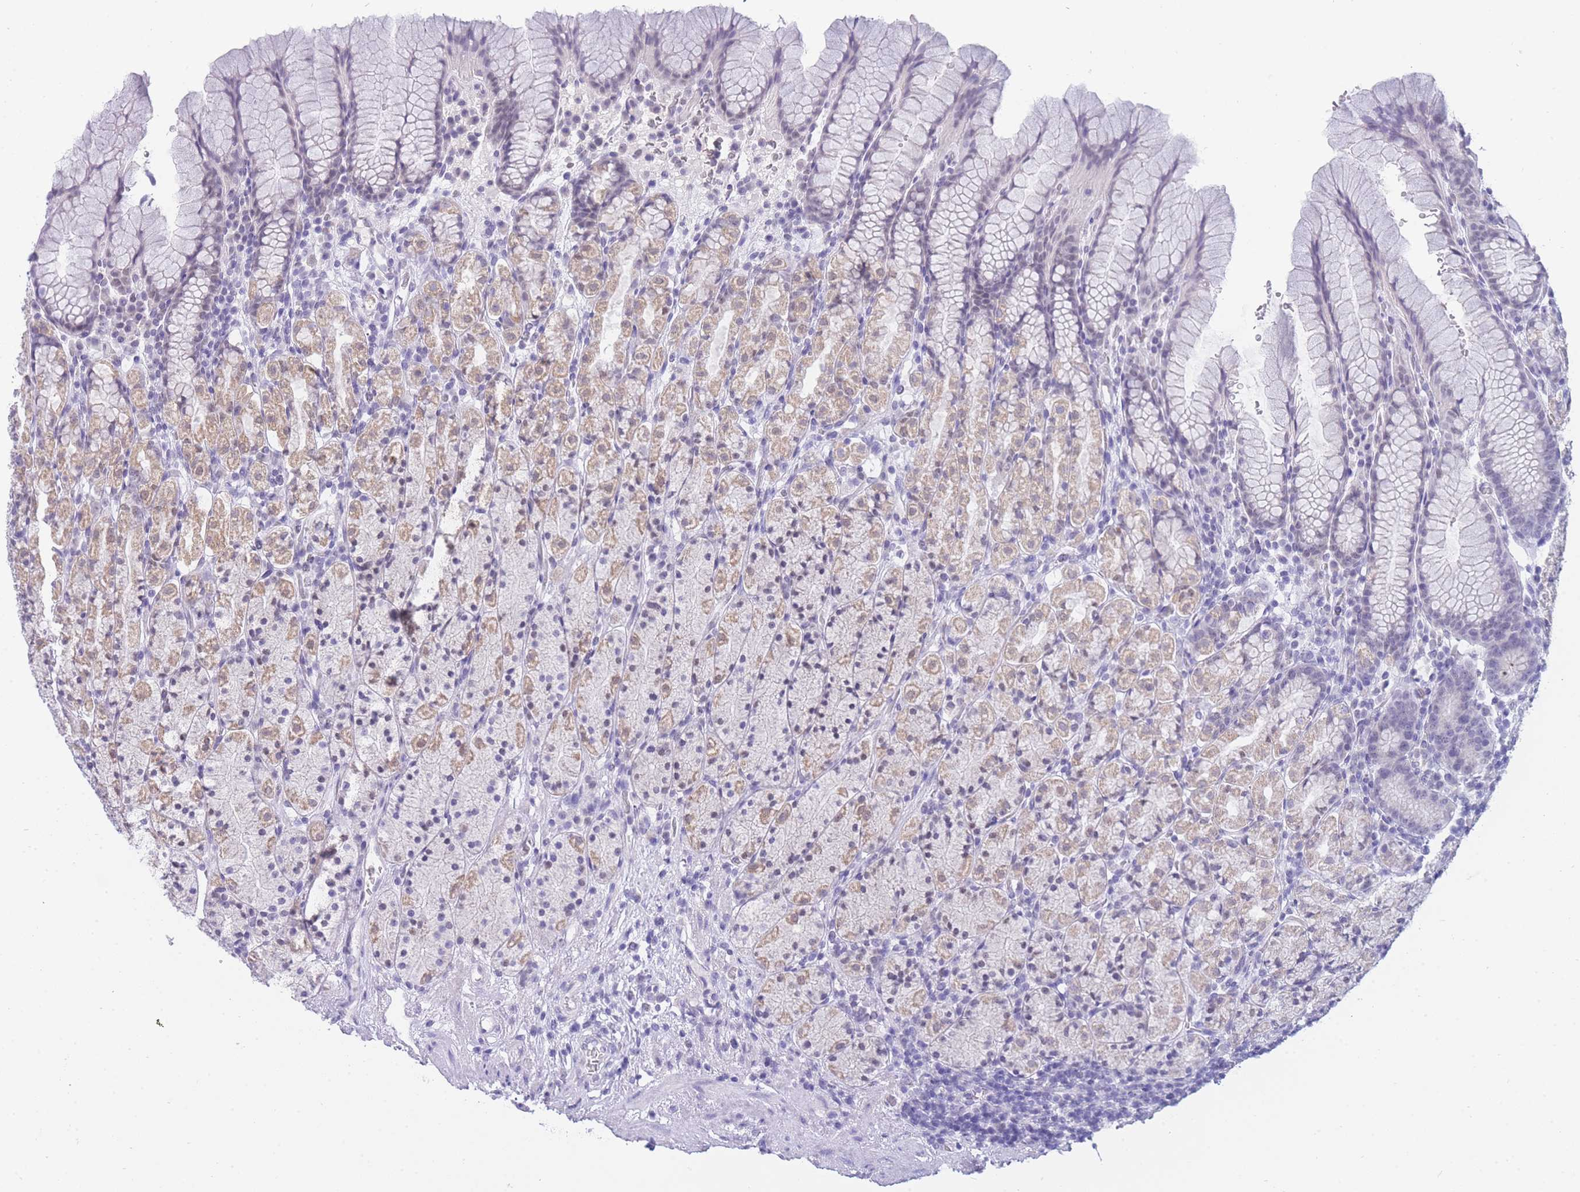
{"staining": {"intensity": "weak", "quantity": "25%-75%", "location": "cytoplasmic/membranous,nuclear"}, "tissue": "stomach", "cell_type": "Glandular cells", "image_type": "normal", "snomed": [{"axis": "morphology", "description": "Normal tissue, NOS"}, {"axis": "topography", "description": "Stomach, upper"}, {"axis": "topography", "description": "Stomach"}], "caption": "Stomach stained with DAB (3,3'-diaminobenzidine) IHC reveals low levels of weak cytoplasmic/membranous,nuclear positivity in approximately 25%-75% of glandular cells. The staining was performed using DAB to visualize the protein expression in brown, while the nuclei were stained in blue with hematoxylin (Magnification: 20x).", "gene": "FRAT2", "patient": {"sex": "male", "age": 62}}